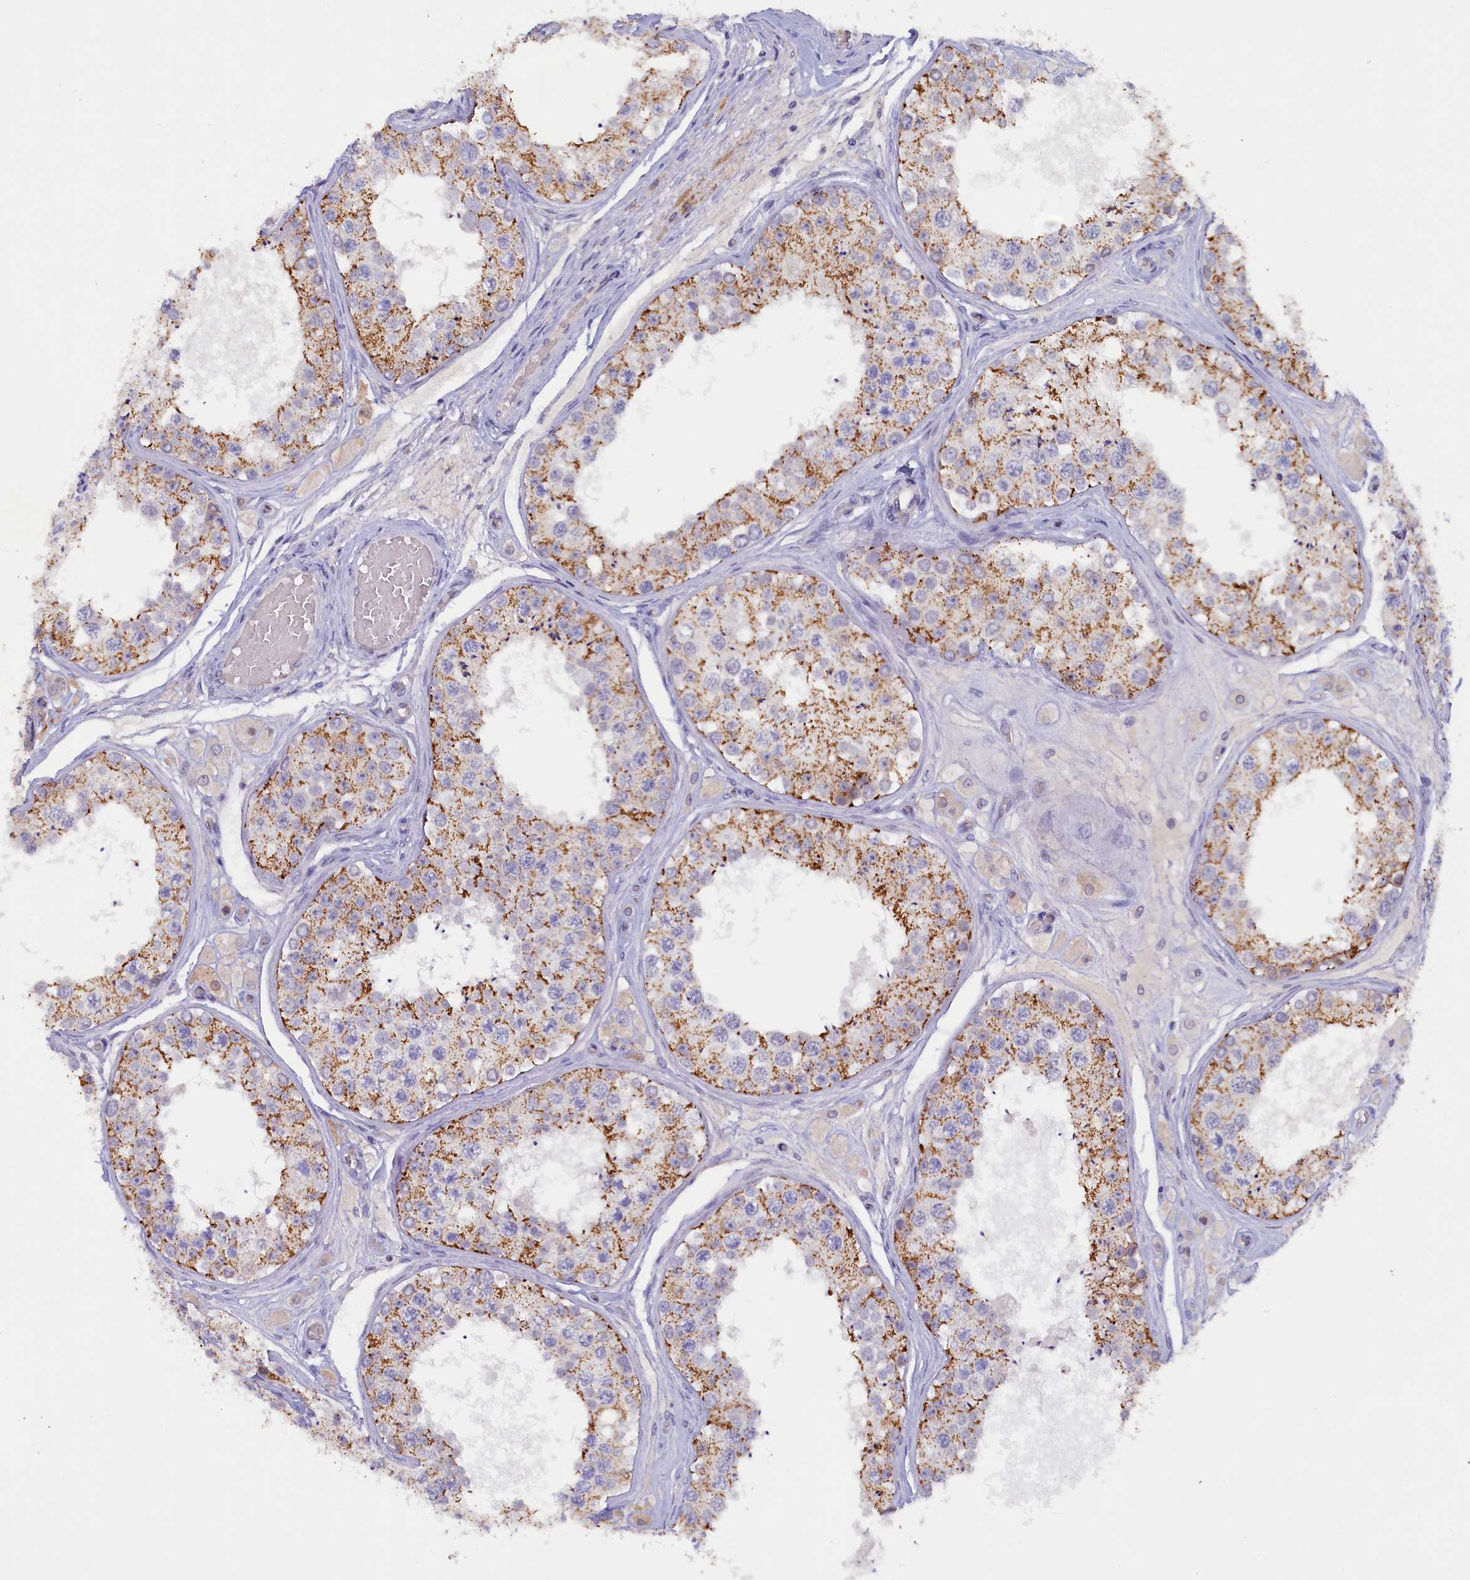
{"staining": {"intensity": "moderate", "quantity": ">75%", "location": "cytoplasmic/membranous"}, "tissue": "testis", "cell_type": "Cells in seminiferous ducts", "image_type": "normal", "snomed": [{"axis": "morphology", "description": "Normal tissue, NOS"}, {"axis": "topography", "description": "Testis"}], "caption": "There is medium levels of moderate cytoplasmic/membranous expression in cells in seminiferous ducts of normal testis, as demonstrated by immunohistochemical staining (brown color).", "gene": "ZSWIM4", "patient": {"sex": "male", "age": 25}}